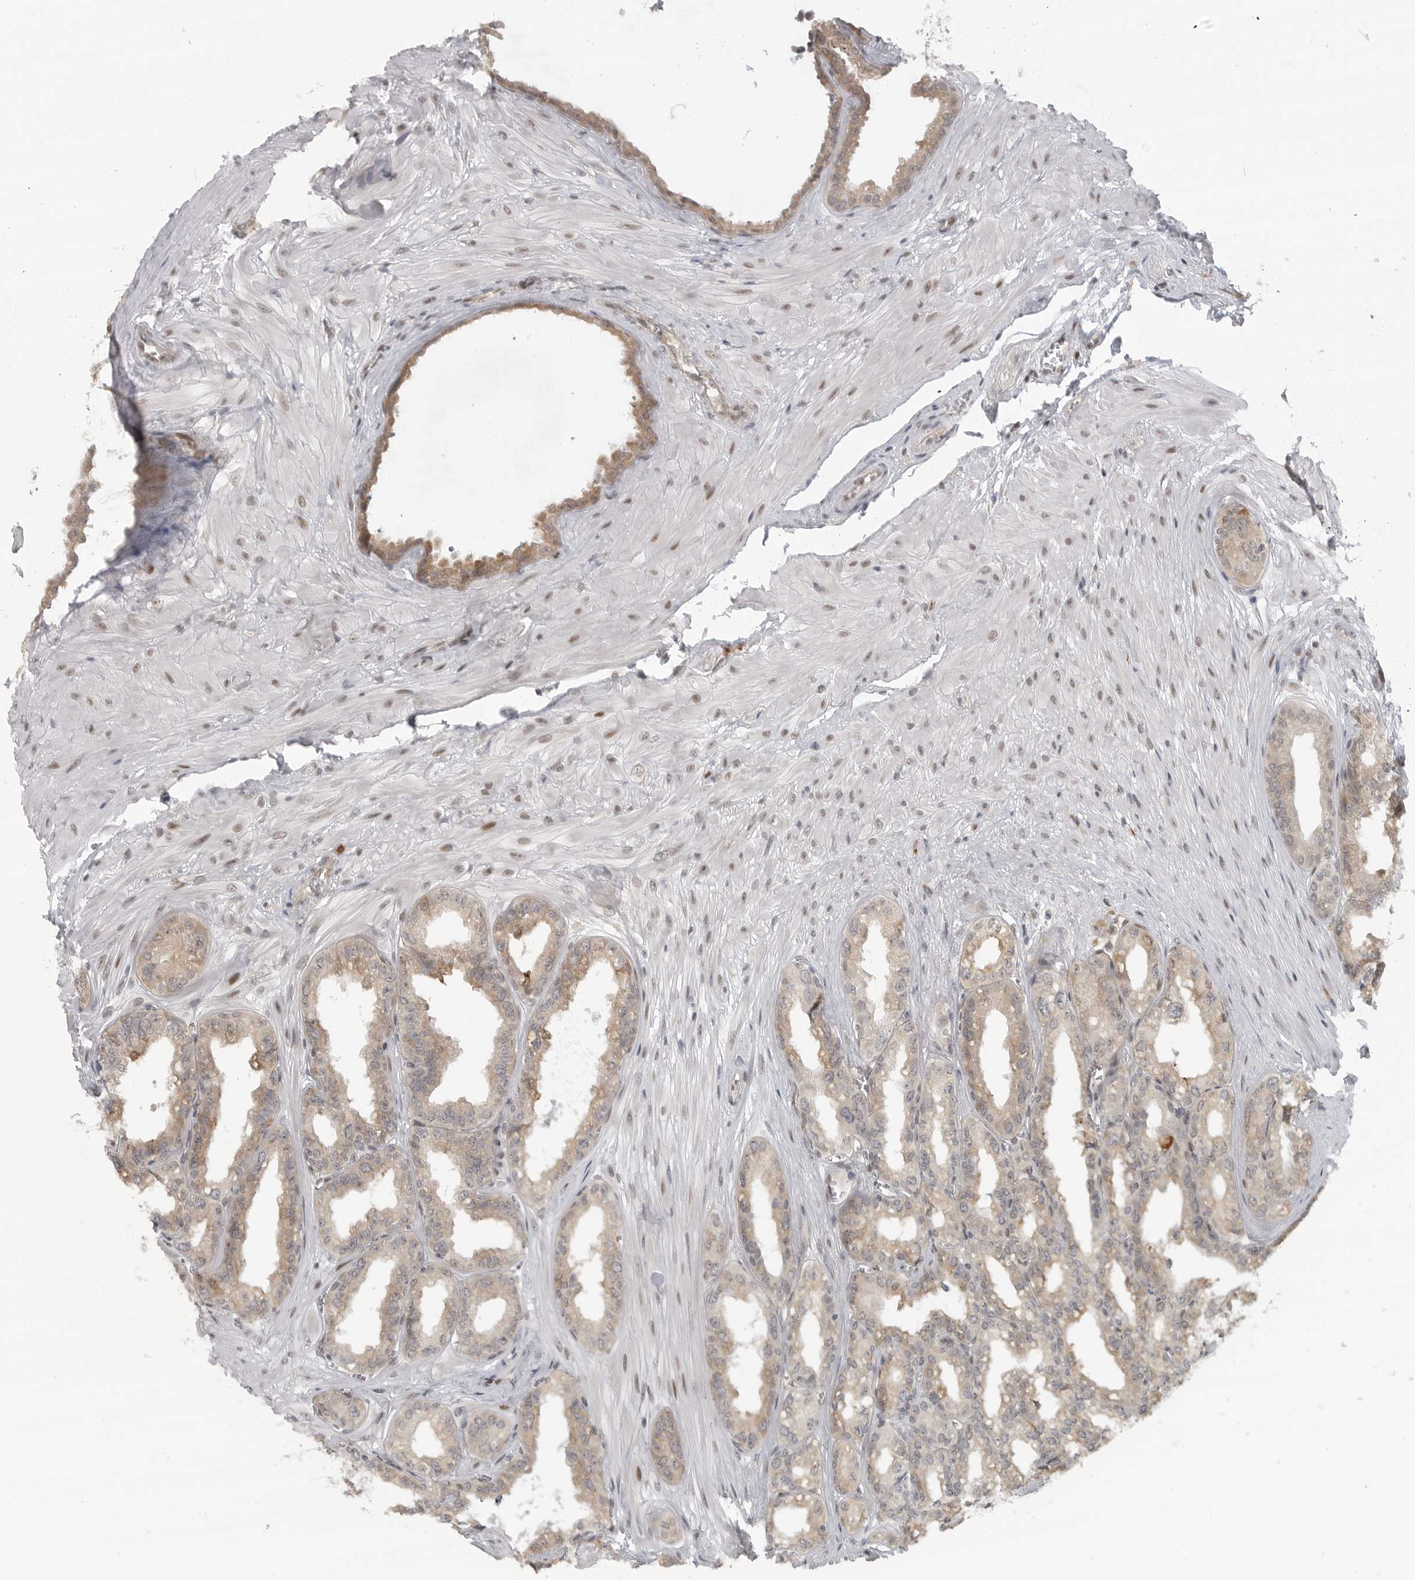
{"staining": {"intensity": "weak", "quantity": ">75%", "location": "cytoplasmic/membranous"}, "tissue": "seminal vesicle", "cell_type": "Glandular cells", "image_type": "normal", "snomed": [{"axis": "morphology", "description": "Normal tissue, NOS"}, {"axis": "topography", "description": "Prostate"}, {"axis": "topography", "description": "Seminal veicle"}], "caption": "Protein expression analysis of normal human seminal vesicle reveals weak cytoplasmic/membranous positivity in about >75% of glandular cells.", "gene": "CEP295NL", "patient": {"sex": "male", "age": 51}}